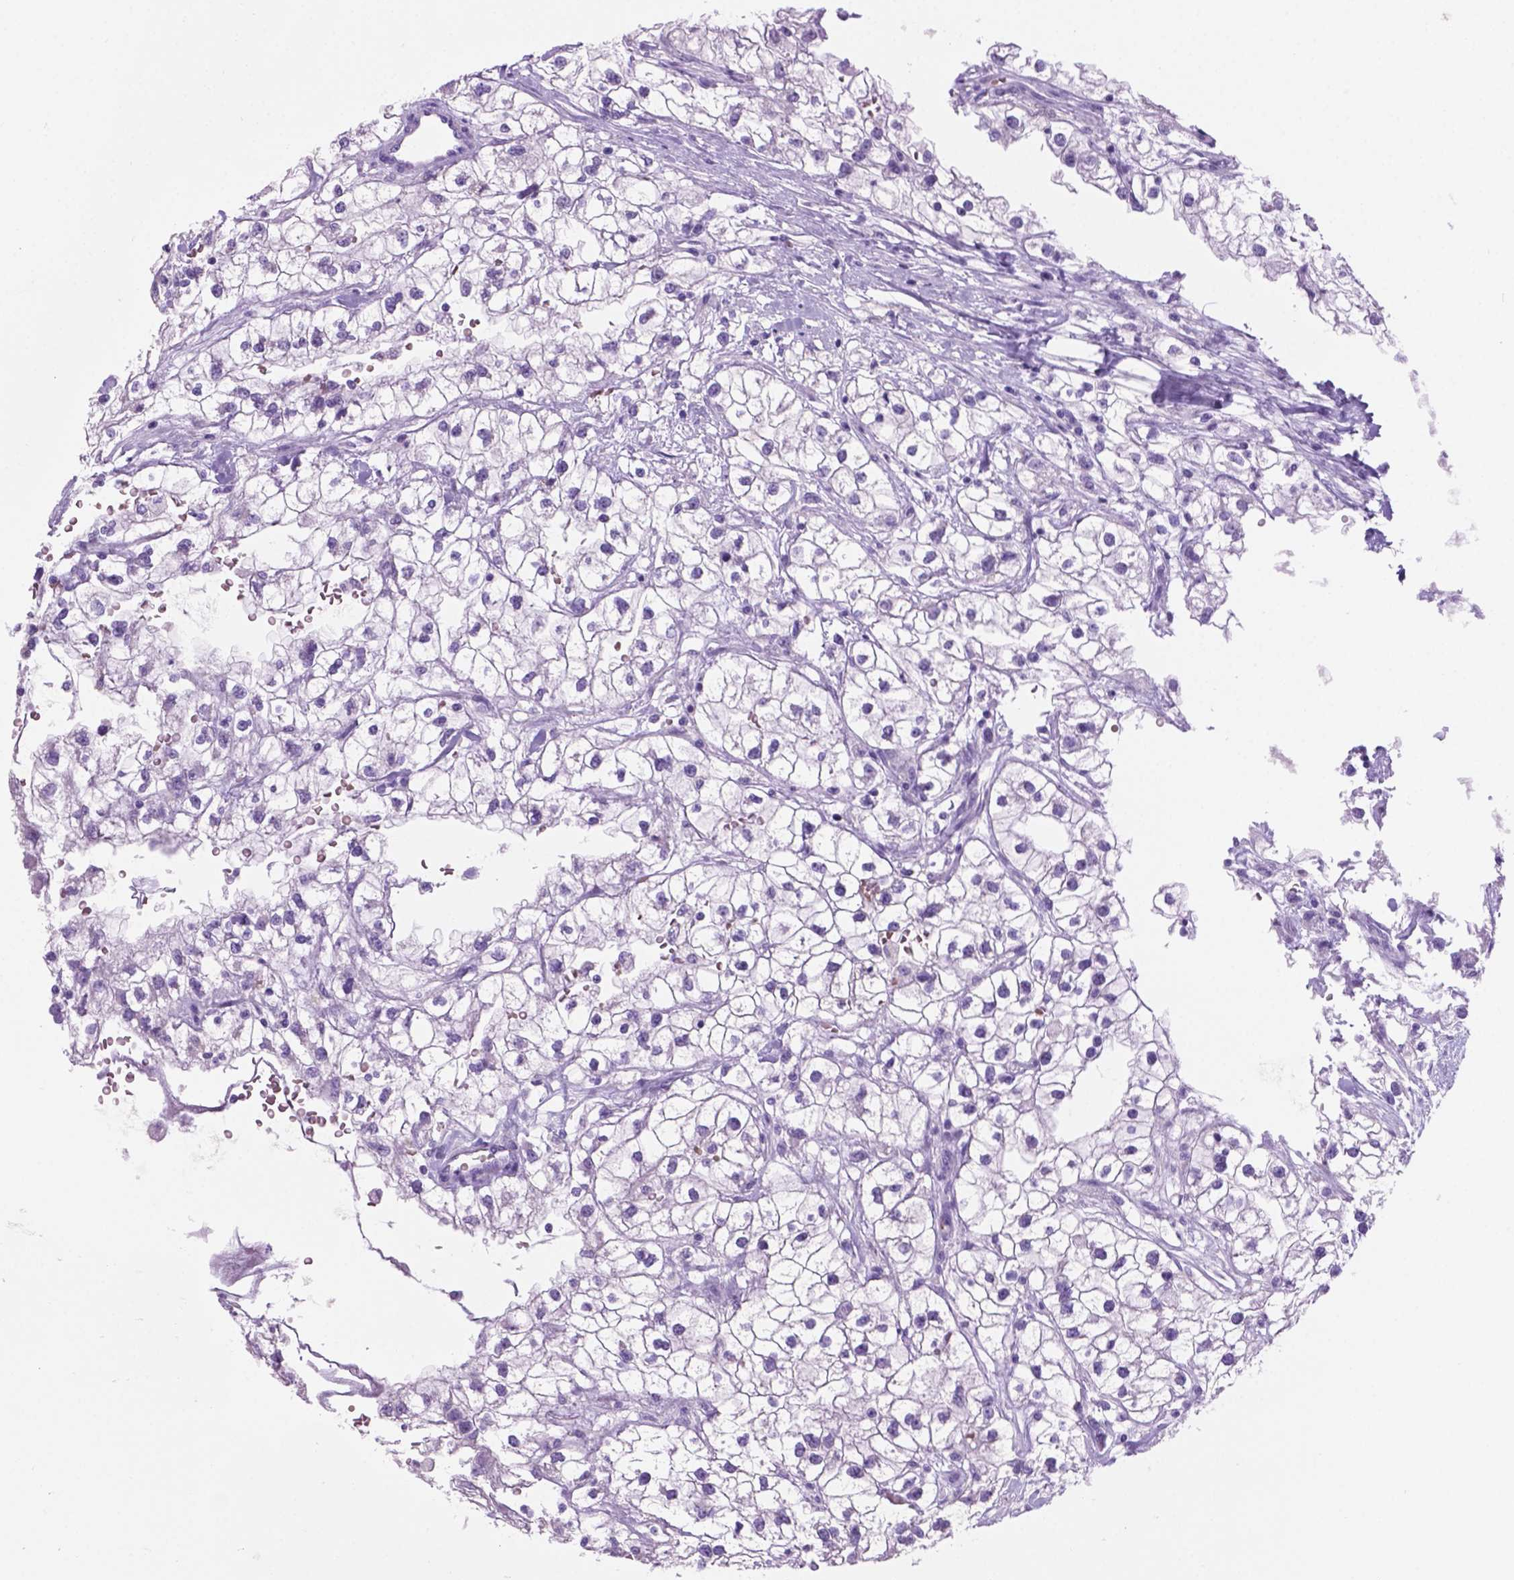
{"staining": {"intensity": "negative", "quantity": "none", "location": "none"}, "tissue": "renal cancer", "cell_type": "Tumor cells", "image_type": "cancer", "snomed": [{"axis": "morphology", "description": "Adenocarcinoma, NOS"}, {"axis": "topography", "description": "Kidney"}], "caption": "Renal adenocarcinoma was stained to show a protein in brown. There is no significant expression in tumor cells.", "gene": "GRIN2B", "patient": {"sex": "male", "age": 59}}